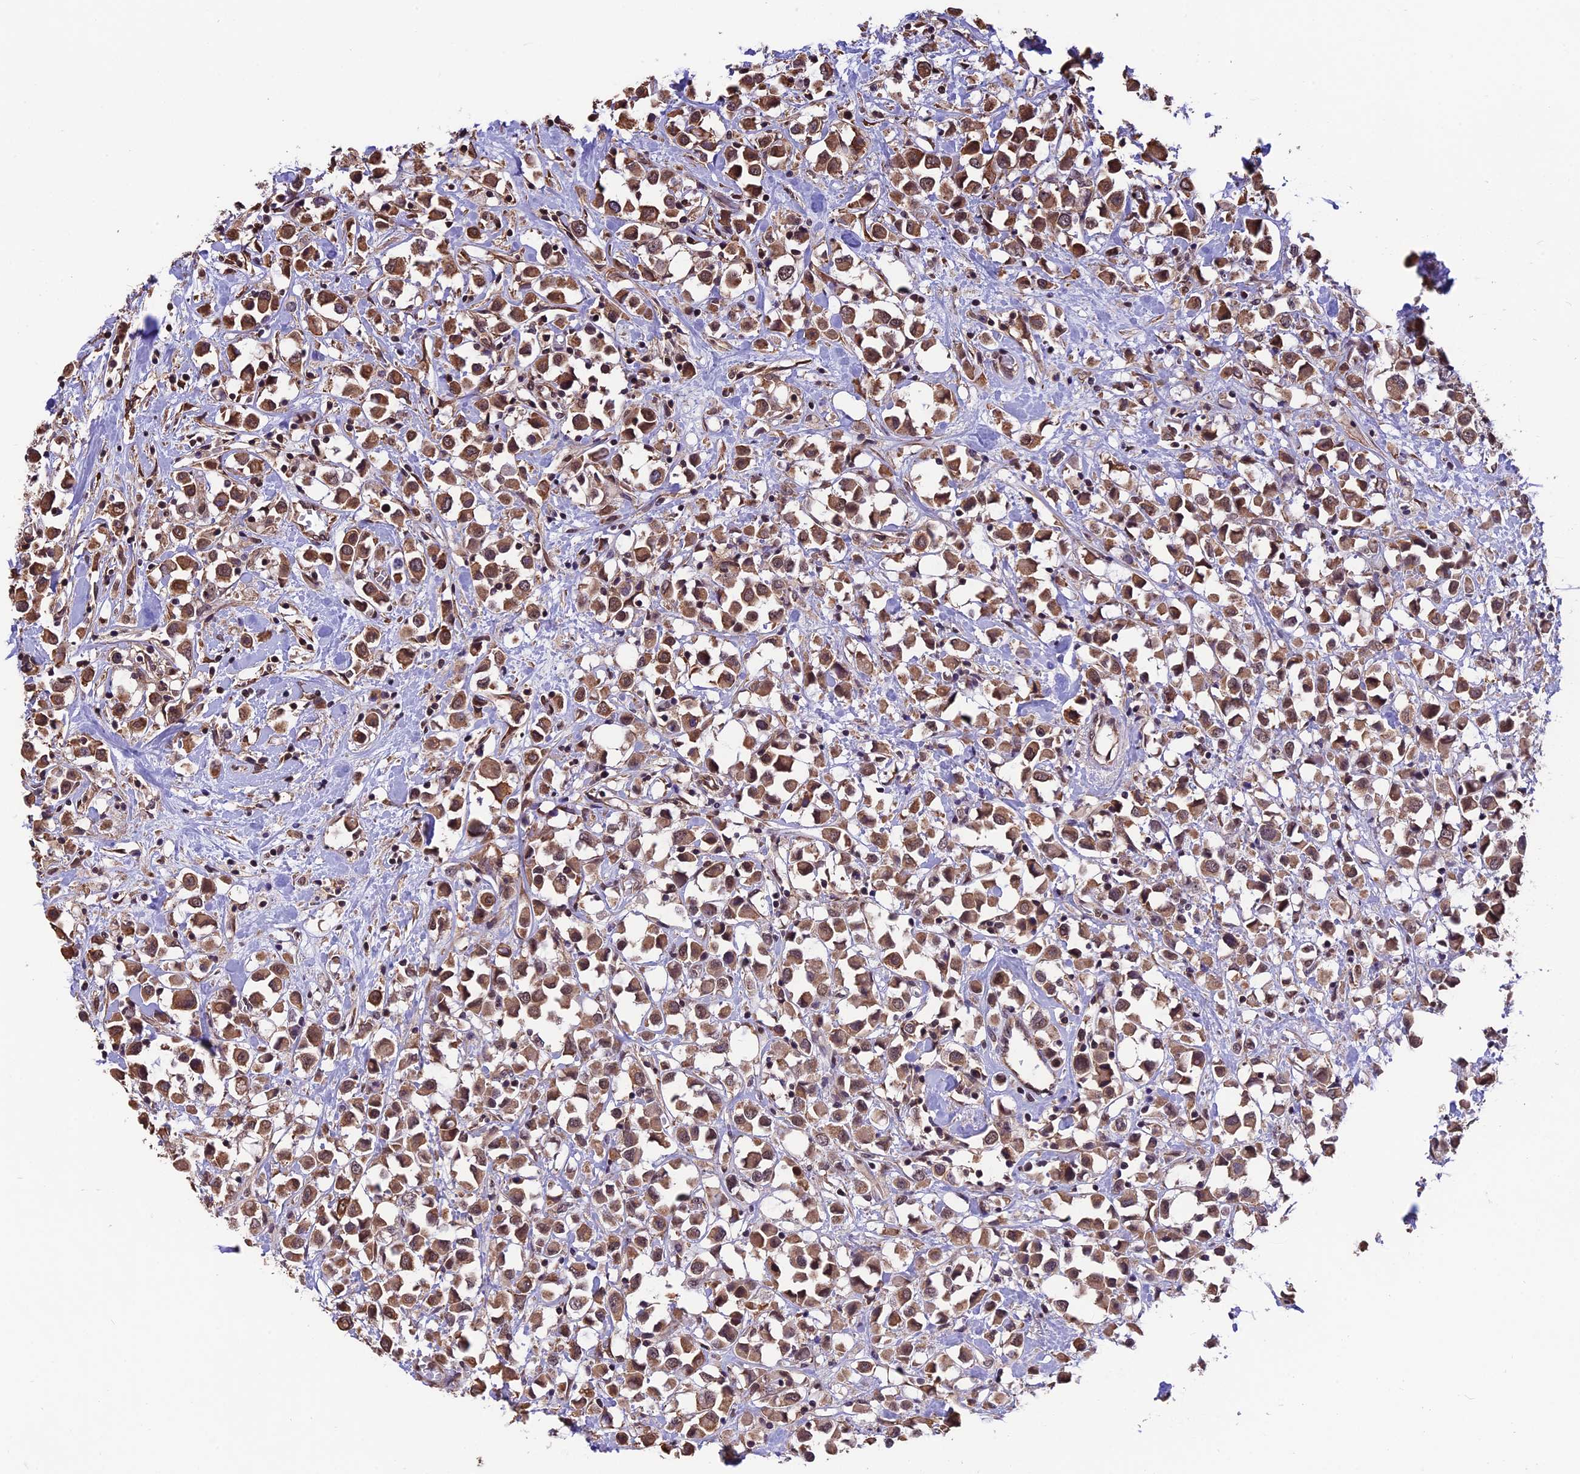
{"staining": {"intensity": "moderate", "quantity": ">75%", "location": "cytoplasmic/membranous,nuclear"}, "tissue": "breast cancer", "cell_type": "Tumor cells", "image_type": "cancer", "snomed": [{"axis": "morphology", "description": "Duct carcinoma"}, {"axis": "topography", "description": "Breast"}], "caption": "Human breast cancer stained for a protein (brown) reveals moderate cytoplasmic/membranous and nuclear positive positivity in approximately >75% of tumor cells.", "gene": "ZC3H4", "patient": {"sex": "female", "age": 61}}